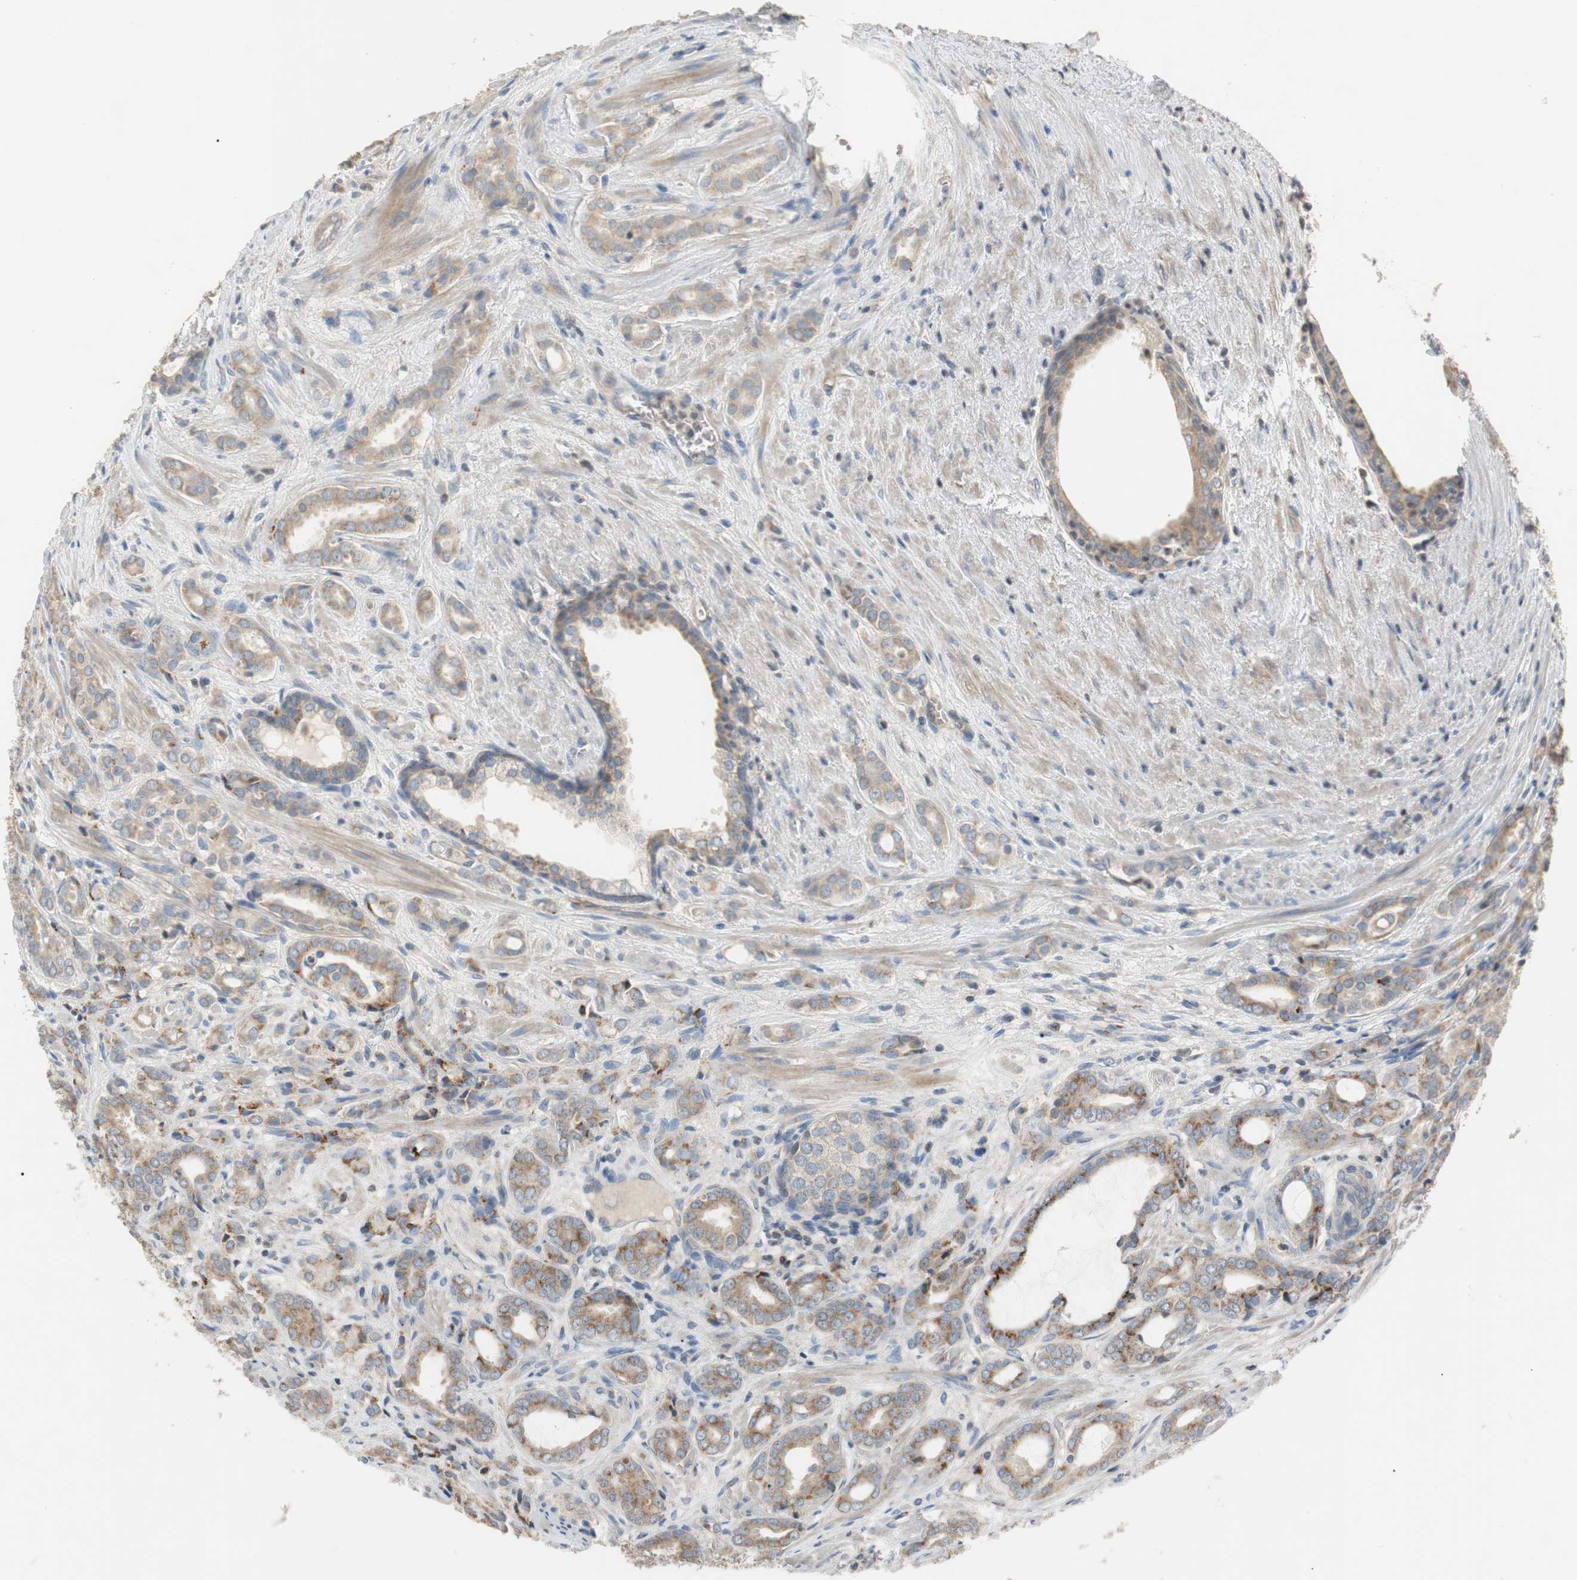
{"staining": {"intensity": "weak", "quantity": "25%-75%", "location": "cytoplasmic/membranous"}, "tissue": "prostate cancer", "cell_type": "Tumor cells", "image_type": "cancer", "snomed": [{"axis": "morphology", "description": "Adenocarcinoma, High grade"}, {"axis": "topography", "description": "Prostate"}], "caption": "Weak cytoplasmic/membranous staining is identified in approximately 25%-75% of tumor cells in prostate cancer.", "gene": "ALPL", "patient": {"sex": "male", "age": 64}}